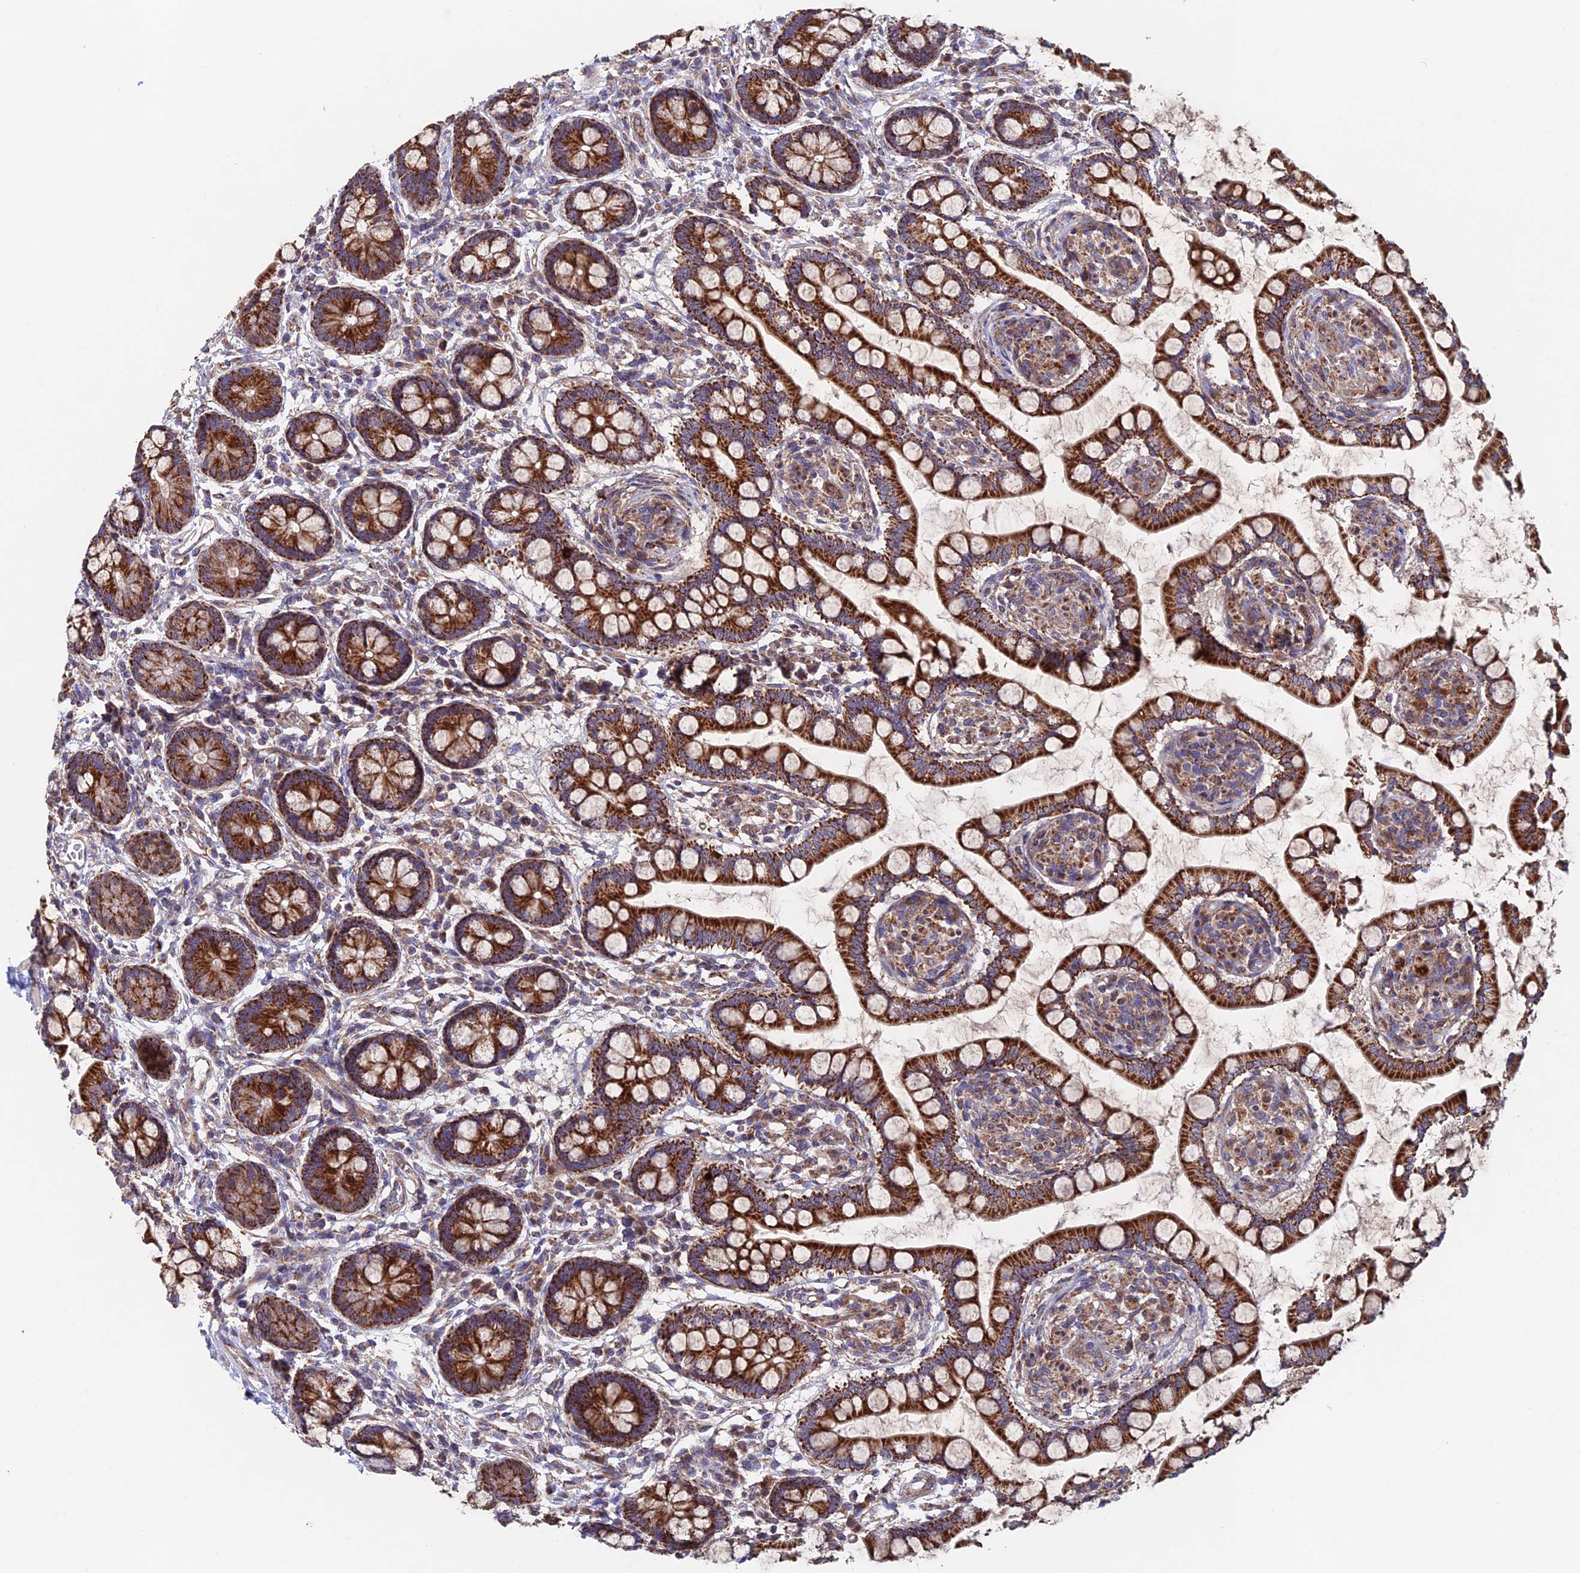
{"staining": {"intensity": "strong", "quantity": ">75%", "location": "cytoplasmic/membranous"}, "tissue": "small intestine", "cell_type": "Glandular cells", "image_type": "normal", "snomed": [{"axis": "morphology", "description": "Normal tissue, NOS"}, {"axis": "topography", "description": "Small intestine"}], "caption": "IHC (DAB (3,3'-diaminobenzidine)) staining of benign small intestine demonstrates strong cytoplasmic/membranous protein expression in about >75% of glandular cells. (brown staining indicates protein expression, while blue staining denotes nuclei).", "gene": "MRPL1", "patient": {"sex": "male", "age": 52}}